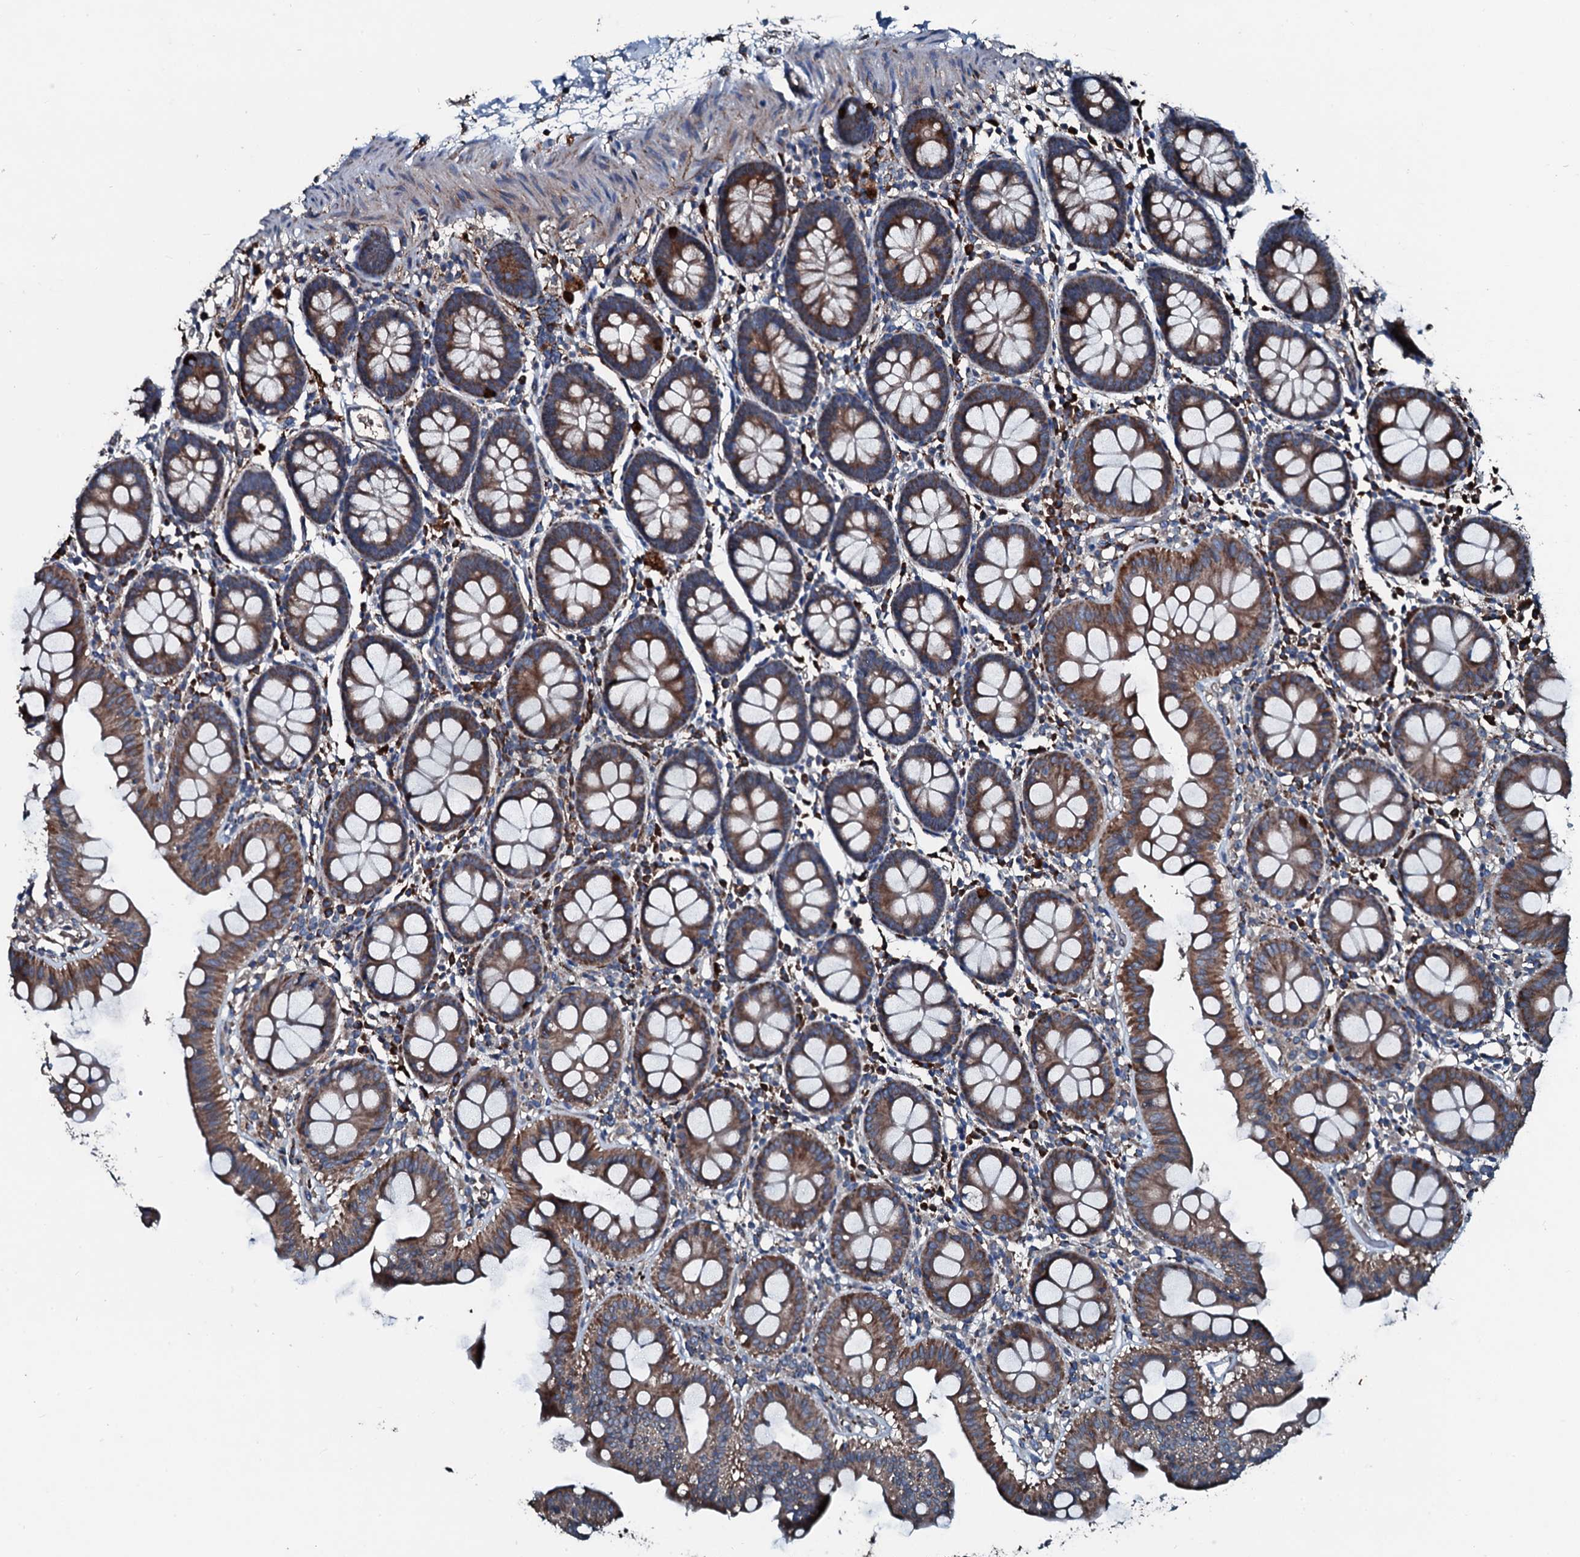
{"staining": {"intensity": "moderate", "quantity": "25%-75%", "location": "cytoplasmic/membranous"}, "tissue": "colon", "cell_type": "Glandular cells", "image_type": "normal", "snomed": [{"axis": "morphology", "description": "Normal tissue, NOS"}, {"axis": "topography", "description": "Colon"}], "caption": "DAB (3,3'-diaminobenzidine) immunohistochemical staining of unremarkable human colon reveals moderate cytoplasmic/membranous protein expression in about 25%-75% of glandular cells.", "gene": "ACSS3", "patient": {"sex": "male", "age": 75}}